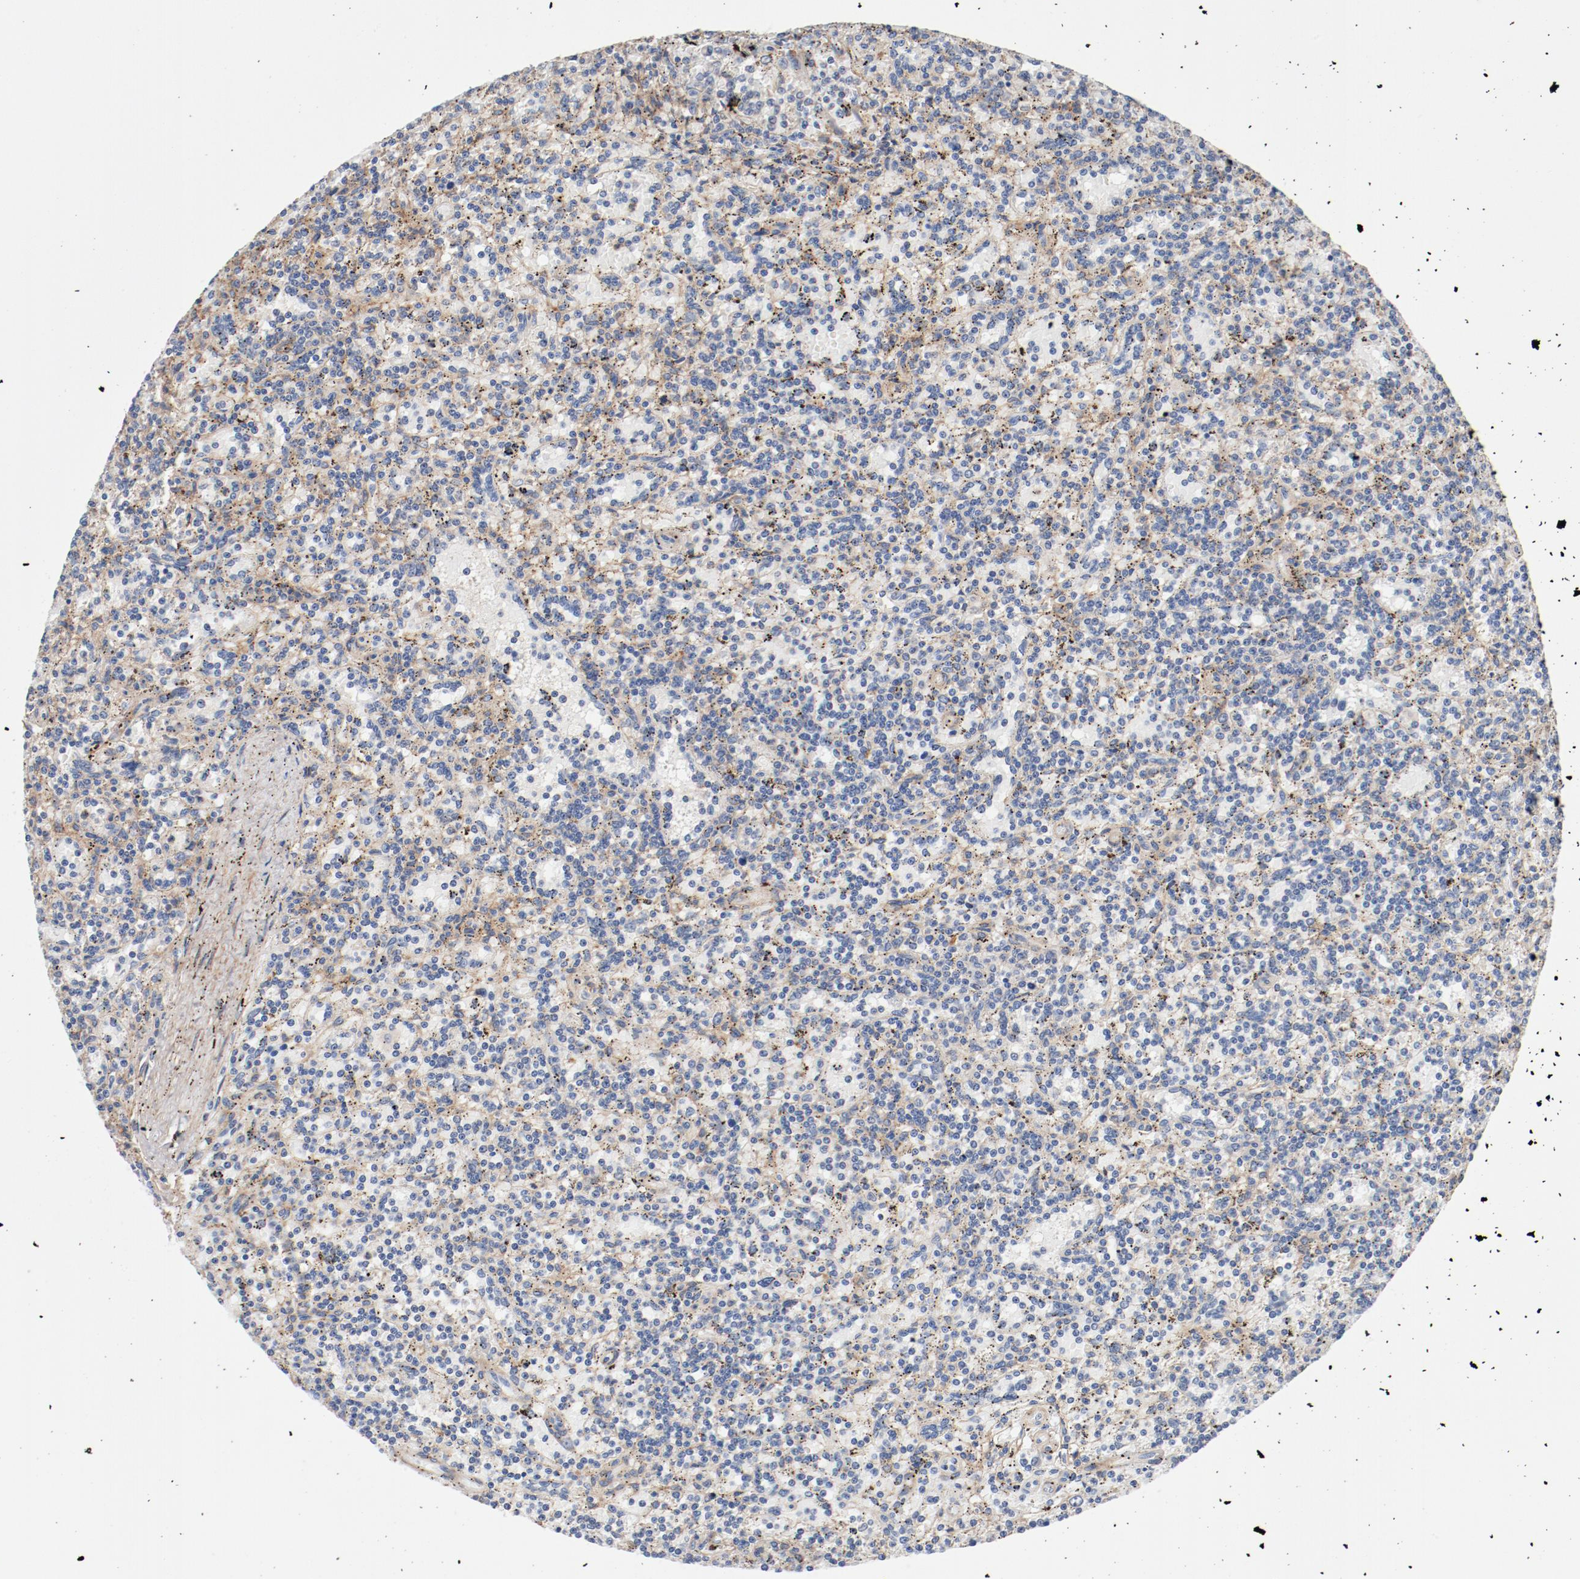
{"staining": {"intensity": "negative", "quantity": "none", "location": "none"}, "tissue": "lymphoma", "cell_type": "Tumor cells", "image_type": "cancer", "snomed": [{"axis": "morphology", "description": "Malignant lymphoma, non-Hodgkin's type, Low grade"}, {"axis": "topography", "description": "Spleen"}], "caption": "Immunohistochemistry of human lymphoma exhibits no positivity in tumor cells. (IHC, brightfield microscopy, high magnification).", "gene": "ILK", "patient": {"sex": "male", "age": 73}}